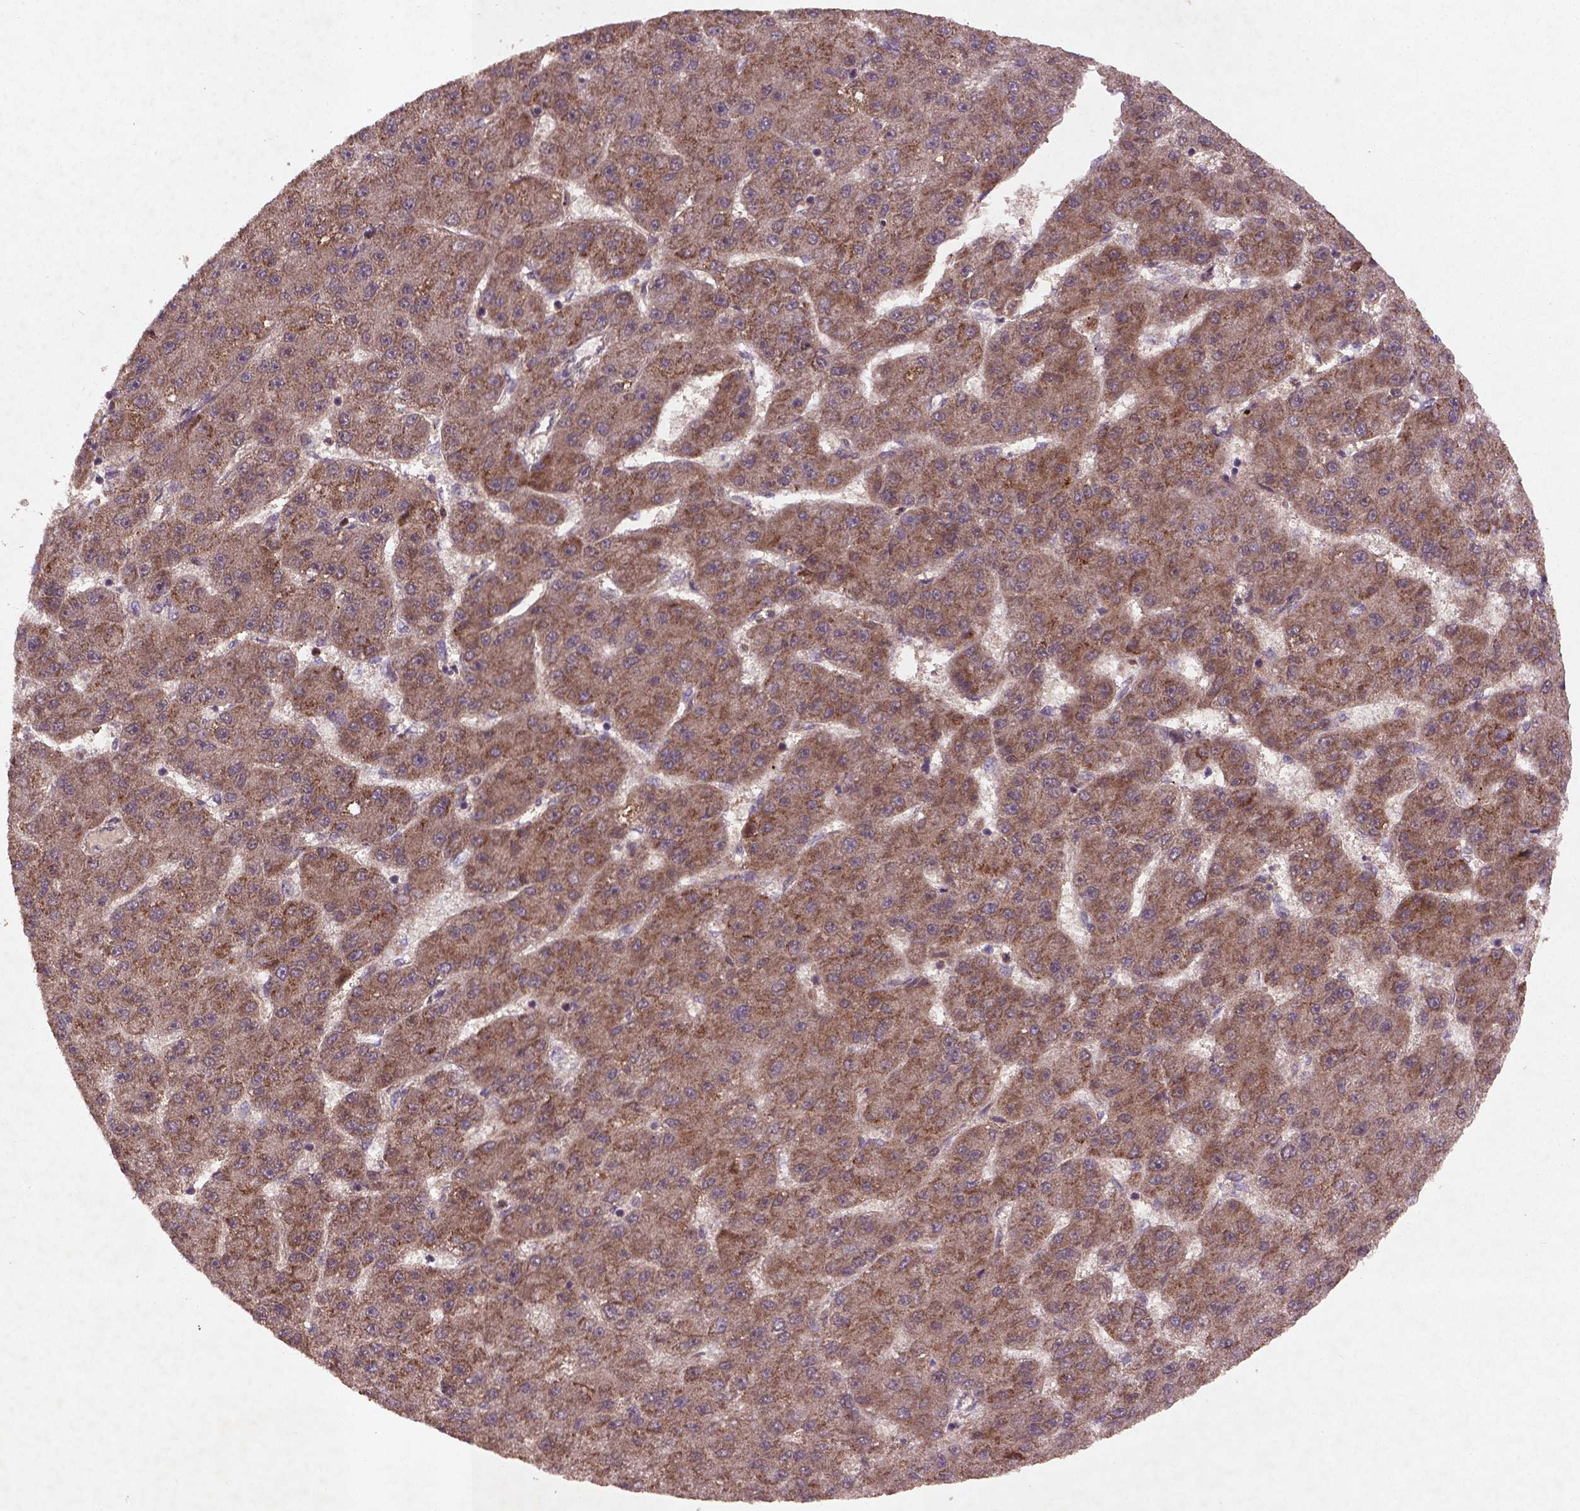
{"staining": {"intensity": "moderate", "quantity": ">75%", "location": "cytoplasmic/membranous"}, "tissue": "liver cancer", "cell_type": "Tumor cells", "image_type": "cancer", "snomed": [{"axis": "morphology", "description": "Carcinoma, Hepatocellular, NOS"}, {"axis": "topography", "description": "Liver"}], "caption": "There is medium levels of moderate cytoplasmic/membranous expression in tumor cells of hepatocellular carcinoma (liver), as demonstrated by immunohistochemical staining (brown color).", "gene": "NIPAL2", "patient": {"sex": "male", "age": 67}}